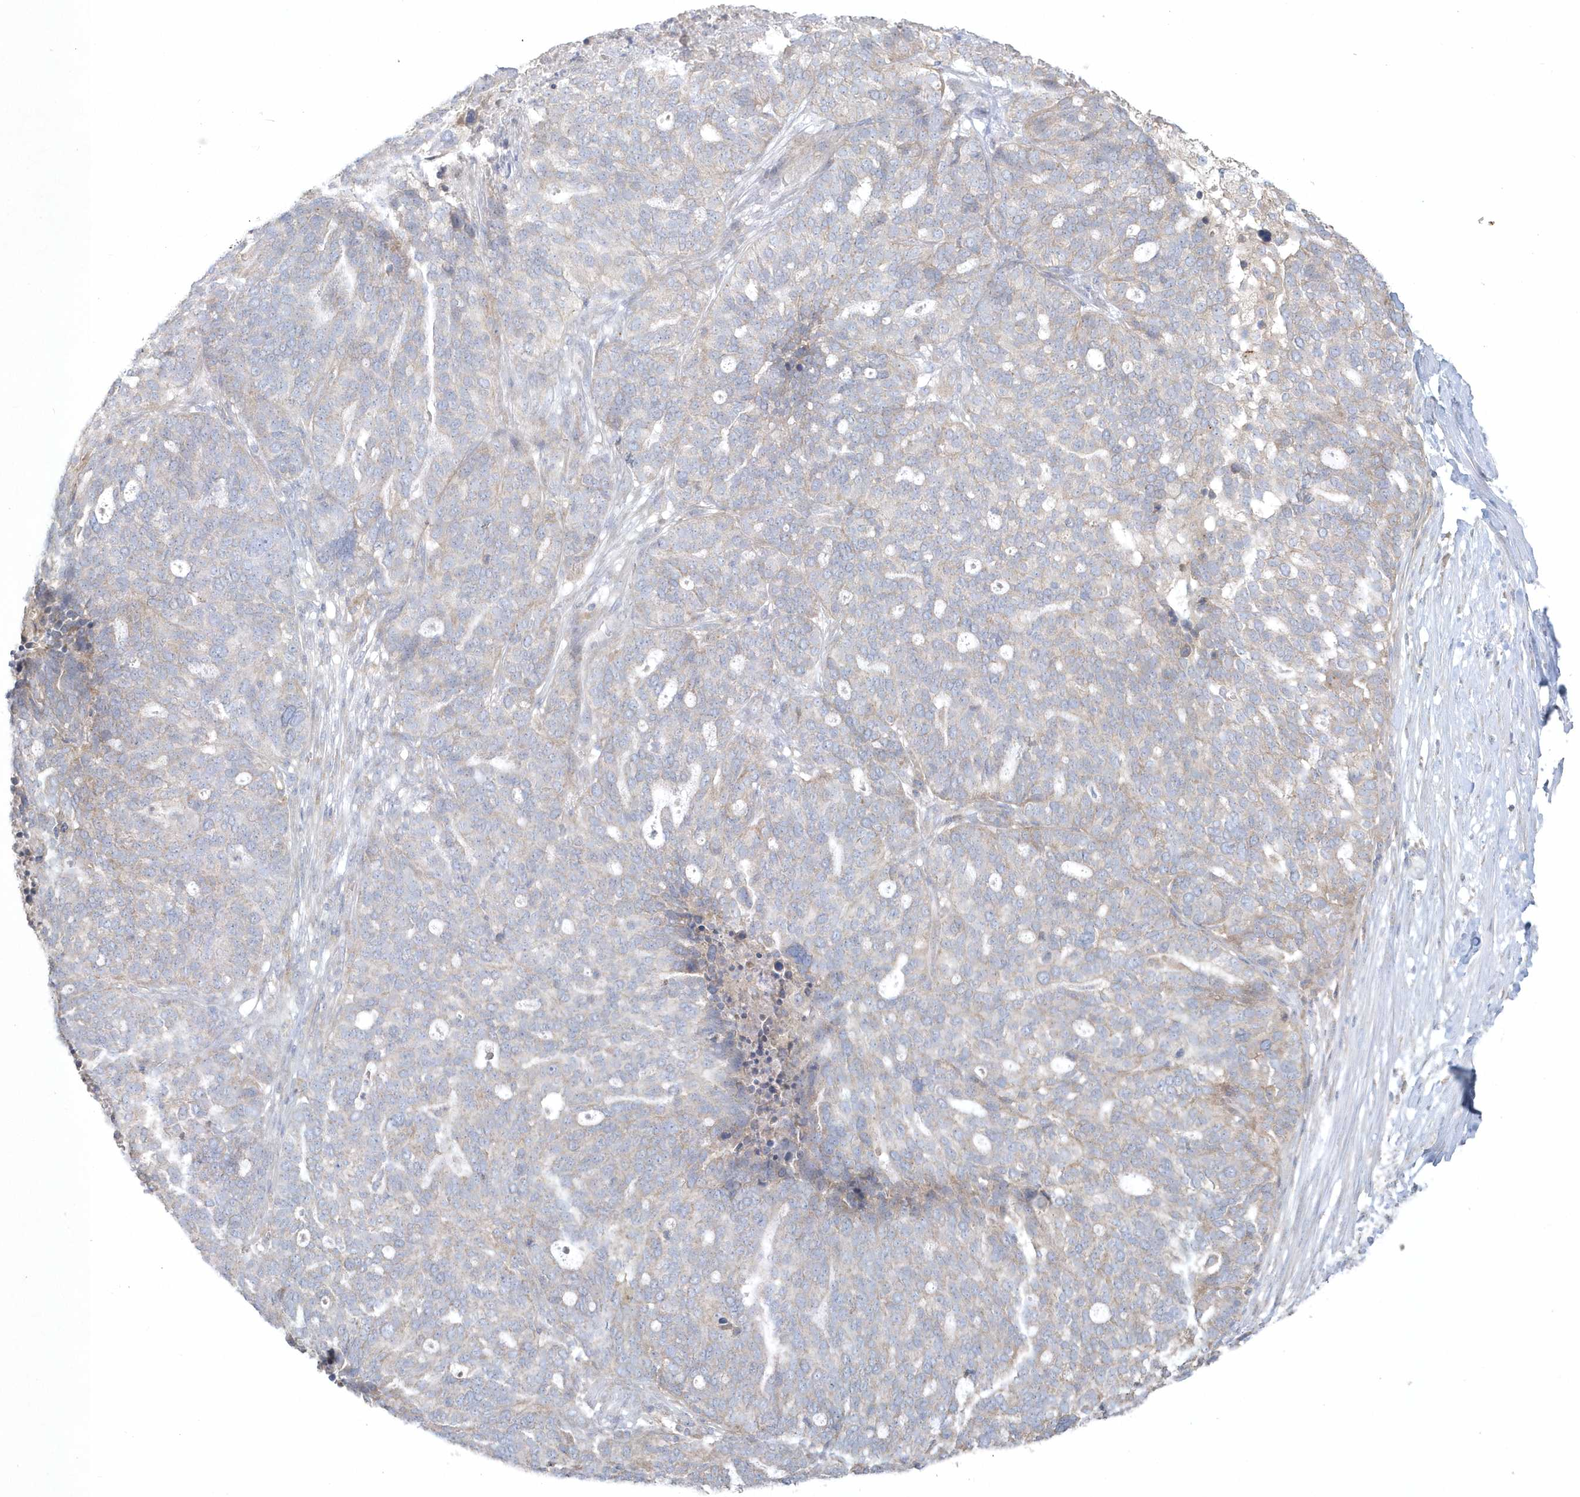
{"staining": {"intensity": "negative", "quantity": "none", "location": "none"}, "tissue": "ovarian cancer", "cell_type": "Tumor cells", "image_type": "cancer", "snomed": [{"axis": "morphology", "description": "Cystadenocarcinoma, serous, NOS"}, {"axis": "topography", "description": "Ovary"}], "caption": "This is an immunohistochemistry (IHC) histopathology image of human ovarian cancer. There is no positivity in tumor cells.", "gene": "BLTP3A", "patient": {"sex": "female", "age": 59}}